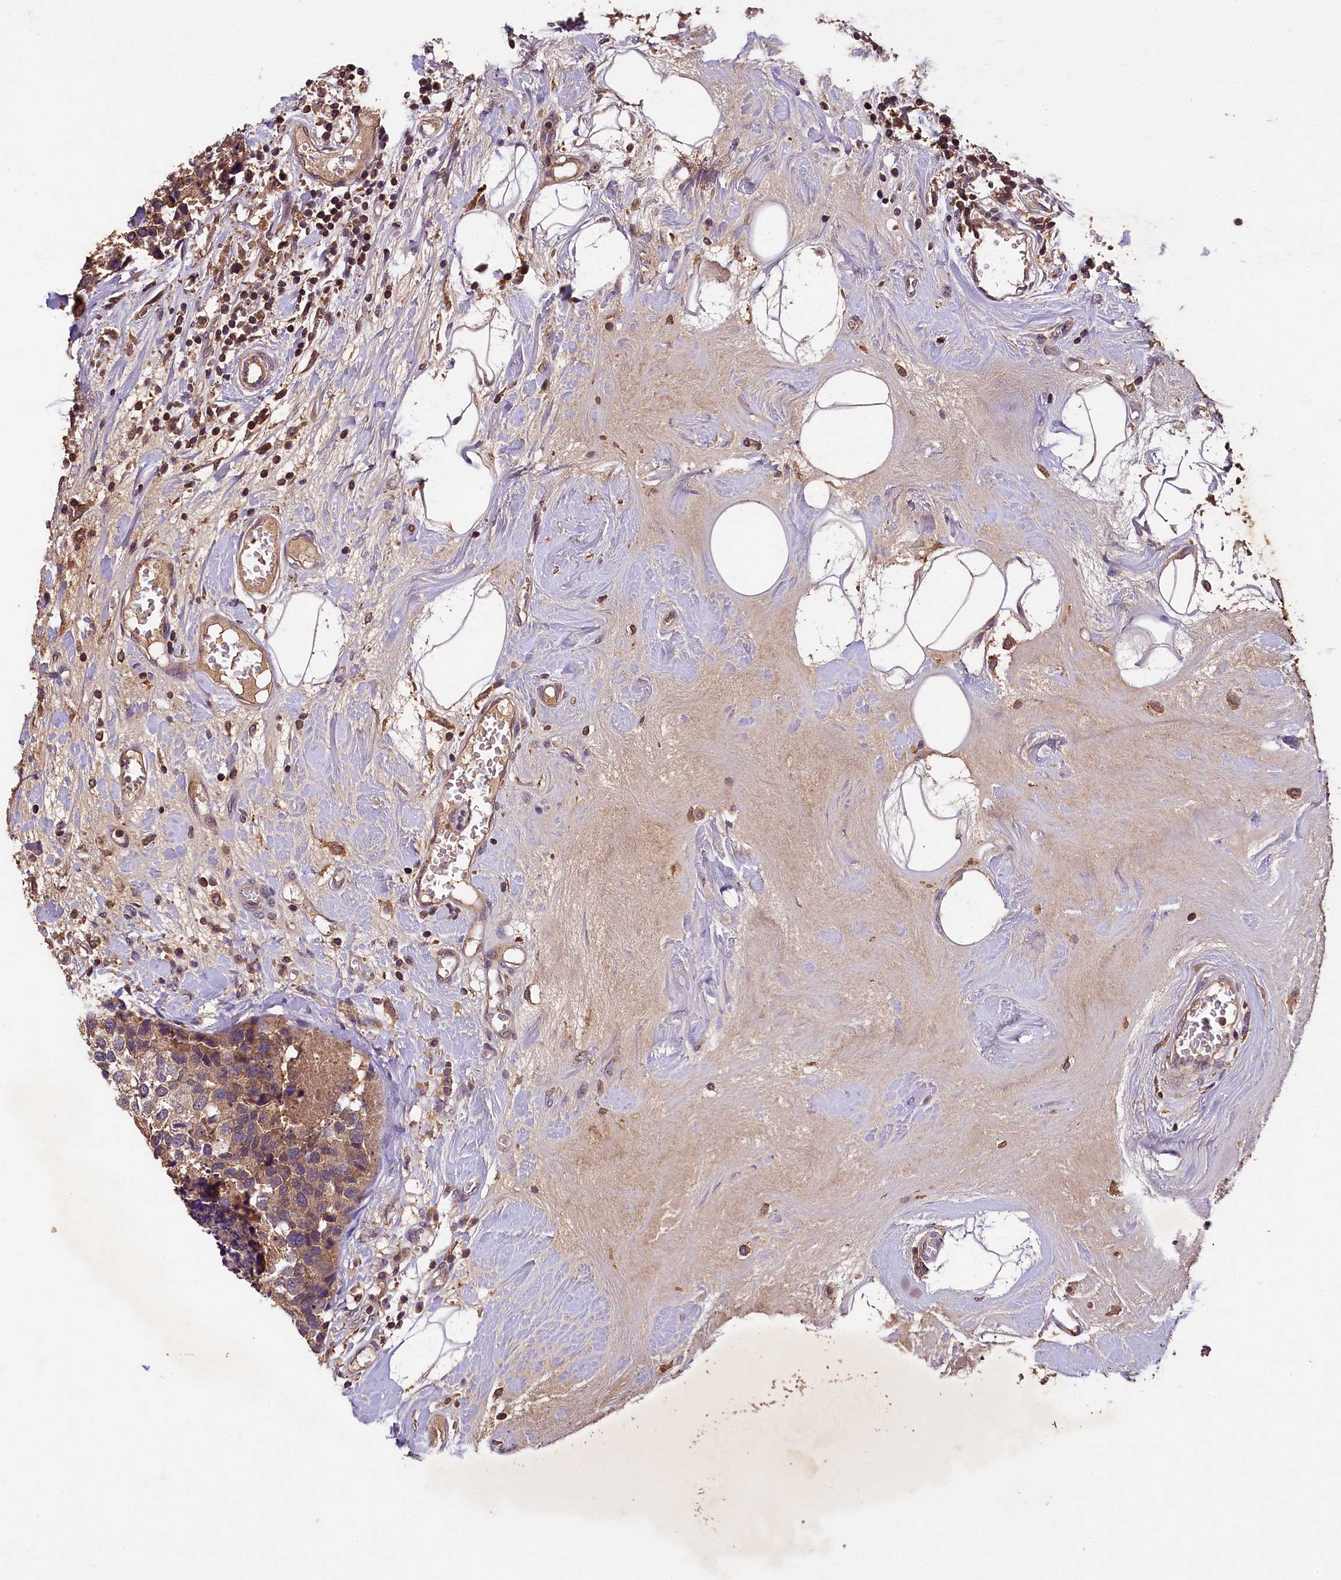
{"staining": {"intensity": "moderate", "quantity": ">75%", "location": "cytoplasmic/membranous"}, "tissue": "breast cancer", "cell_type": "Tumor cells", "image_type": "cancer", "snomed": [{"axis": "morphology", "description": "Lobular carcinoma"}, {"axis": "topography", "description": "Breast"}], "caption": "This histopathology image shows IHC staining of human breast lobular carcinoma, with medium moderate cytoplasmic/membranous staining in about >75% of tumor cells.", "gene": "PLXNB1", "patient": {"sex": "female", "age": 59}}